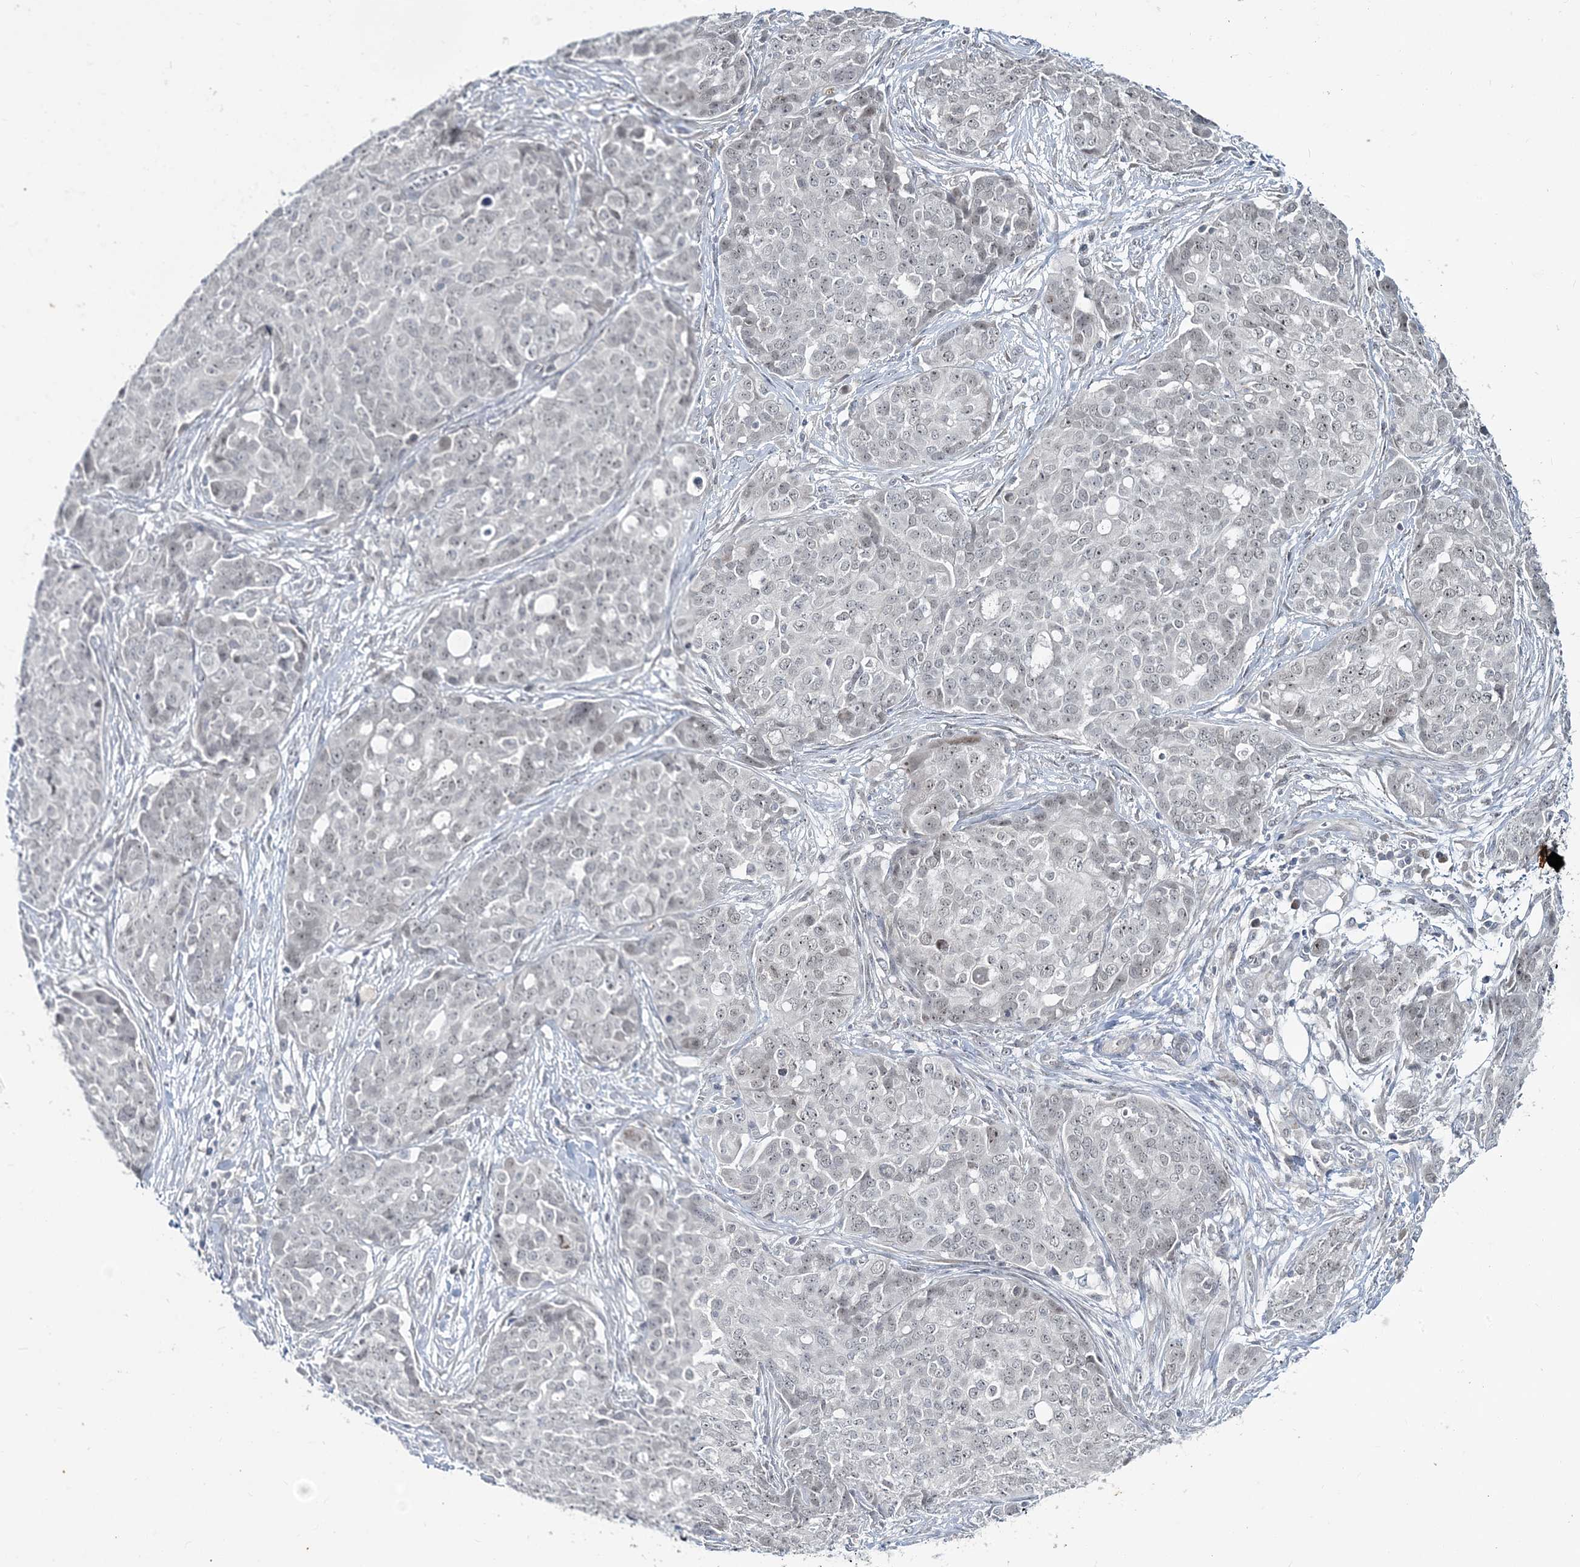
{"staining": {"intensity": "negative", "quantity": "none", "location": "none"}, "tissue": "ovarian cancer", "cell_type": "Tumor cells", "image_type": "cancer", "snomed": [{"axis": "morphology", "description": "Cystadenocarcinoma, serous, NOS"}, {"axis": "topography", "description": "Soft tissue"}, {"axis": "topography", "description": "Ovary"}], "caption": "IHC photomicrograph of neoplastic tissue: human ovarian cancer (serous cystadenocarcinoma) stained with DAB displays no significant protein staining in tumor cells. (DAB immunohistochemistry (IHC) visualized using brightfield microscopy, high magnification).", "gene": "LEXM", "patient": {"sex": "female", "age": 57}}